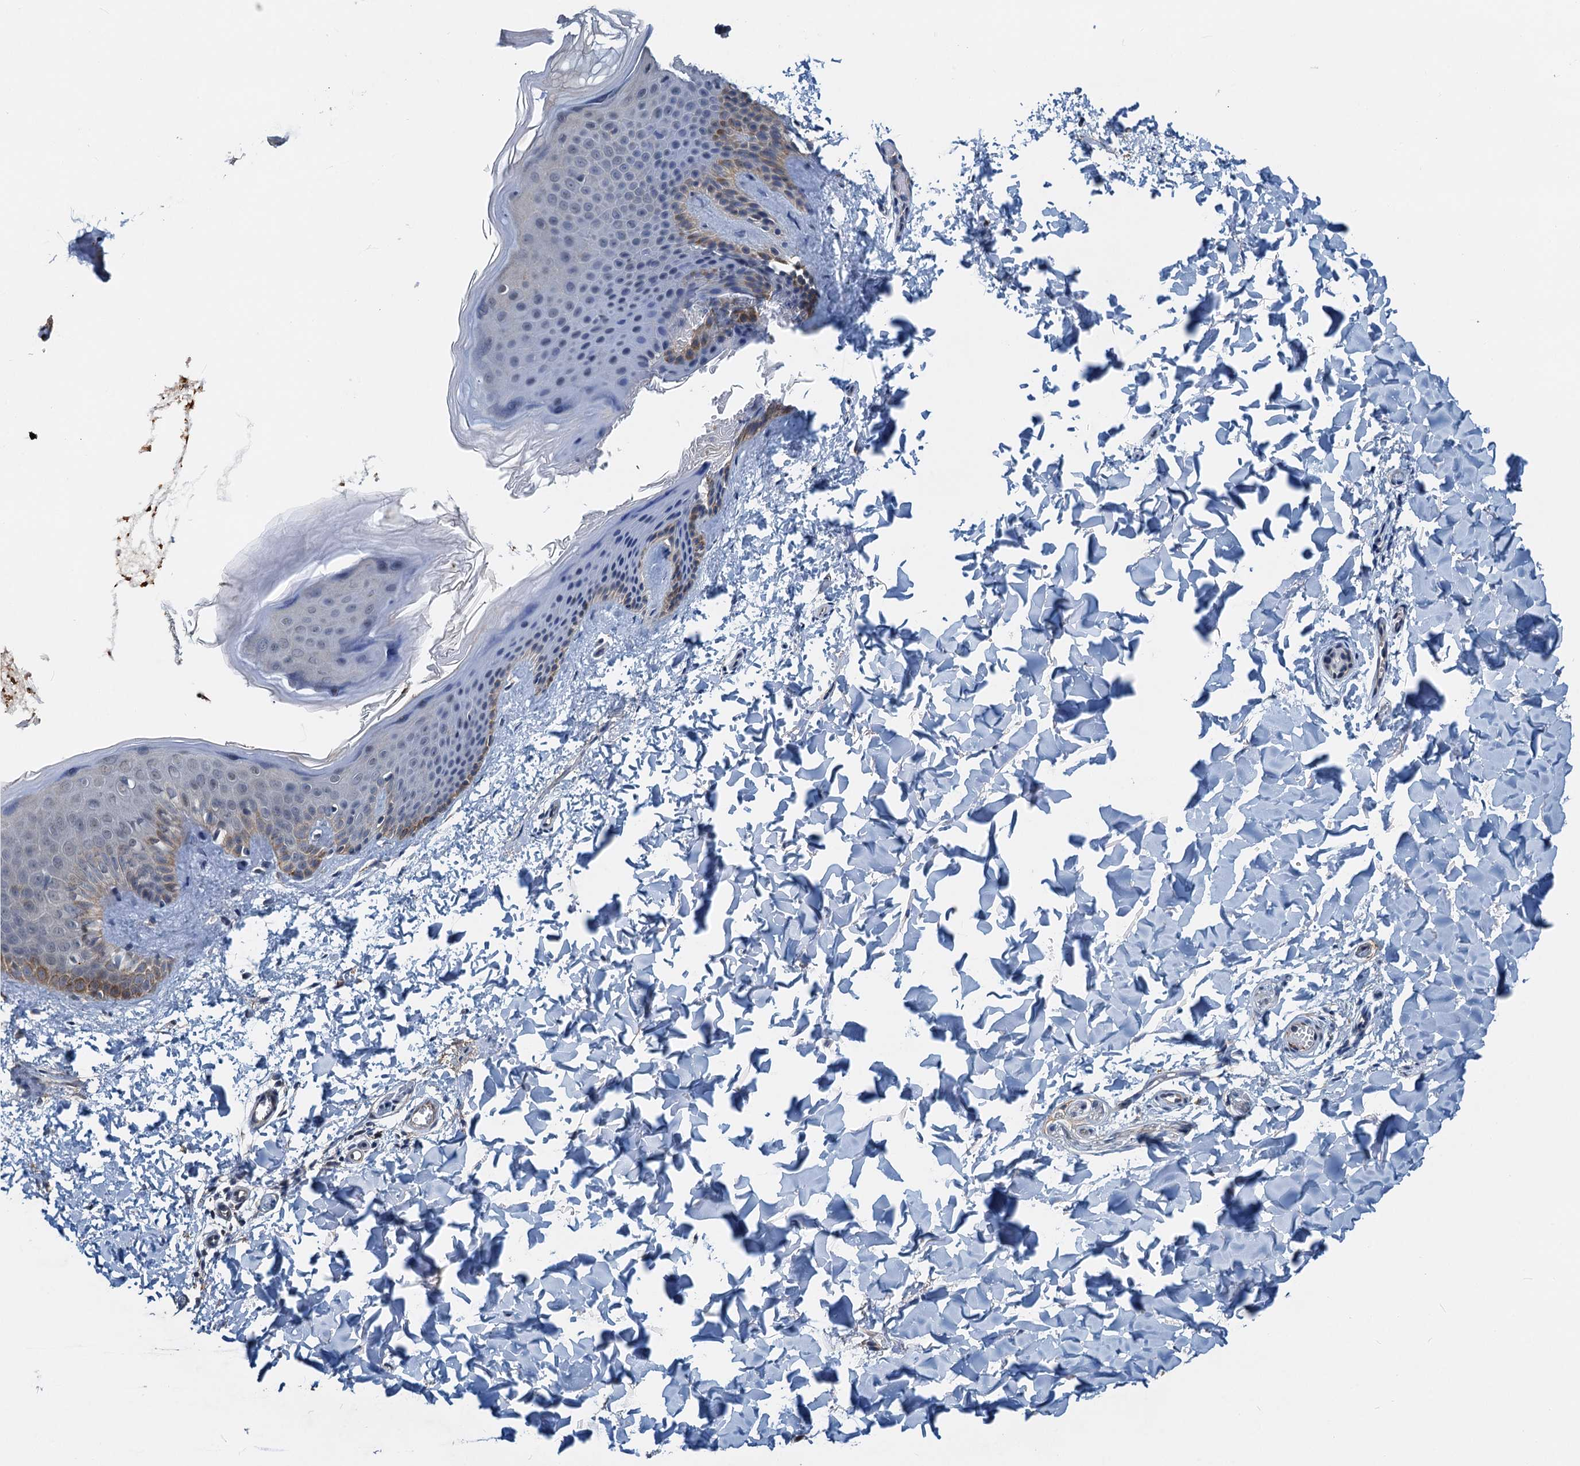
{"staining": {"intensity": "weak", "quantity": "25%-75%", "location": "cytoplasmic/membranous"}, "tissue": "skin", "cell_type": "Fibroblasts", "image_type": "normal", "snomed": [{"axis": "morphology", "description": "Normal tissue, NOS"}, {"axis": "topography", "description": "Skin"}], "caption": "The photomicrograph exhibits a brown stain indicating the presence of a protein in the cytoplasmic/membranous of fibroblasts in skin. Using DAB (brown) and hematoxylin (blue) stains, captured at high magnification using brightfield microscopy.", "gene": "ZNF606", "patient": {"sex": "male", "age": 36}}